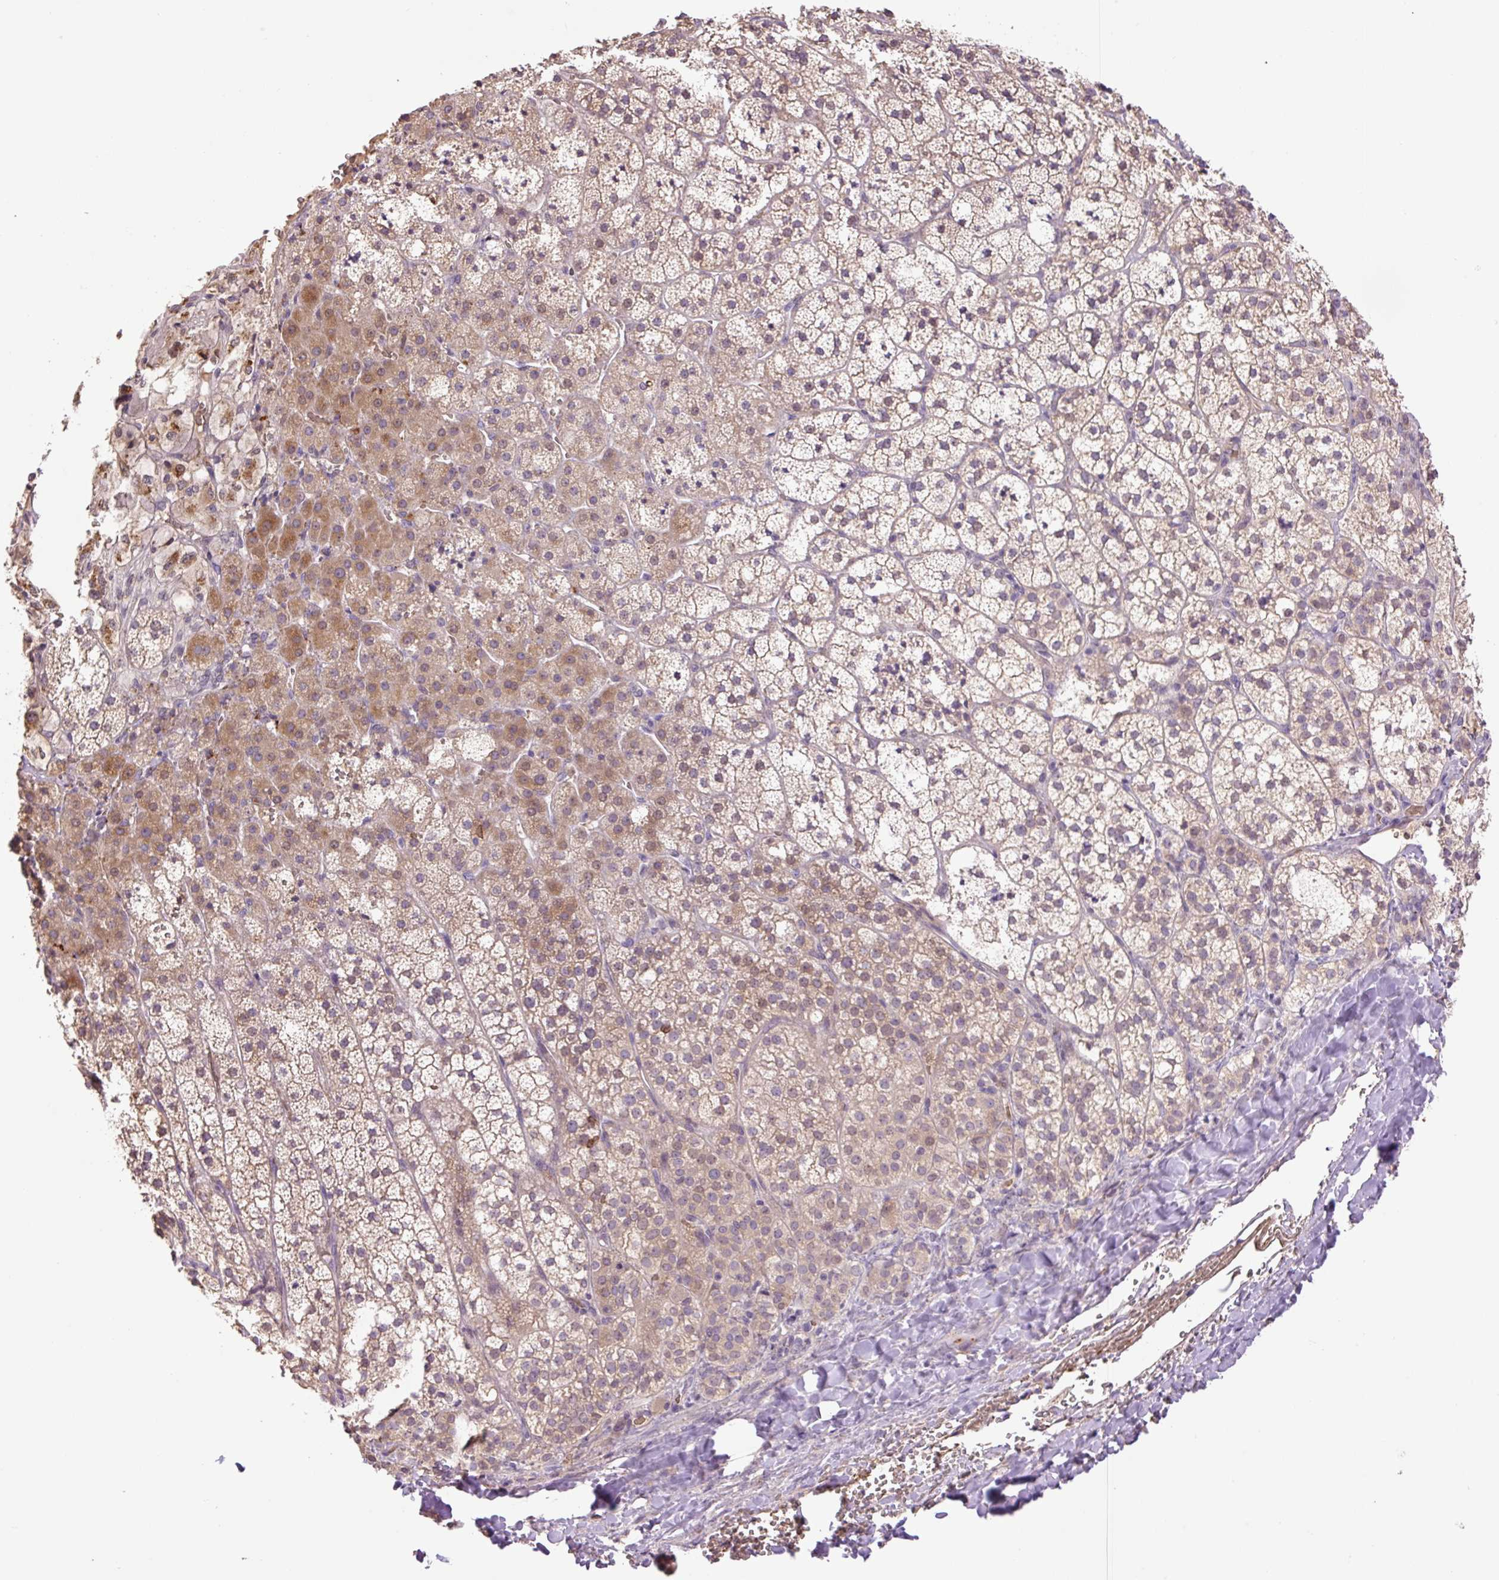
{"staining": {"intensity": "moderate", "quantity": "25%-75%", "location": "cytoplasmic/membranous"}, "tissue": "adrenal gland", "cell_type": "Glandular cells", "image_type": "normal", "snomed": [{"axis": "morphology", "description": "Normal tissue, NOS"}, {"axis": "topography", "description": "Adrenal gland"}], "caption": "Glandular cells demonstrate moderate cytoplasmic/membranous expression in about 25%-75% of cells in normal adrenal gland. Nuclei are stained in blue.", "gene": "HABP4", "patient": {"sex": "male", "age": 53}}